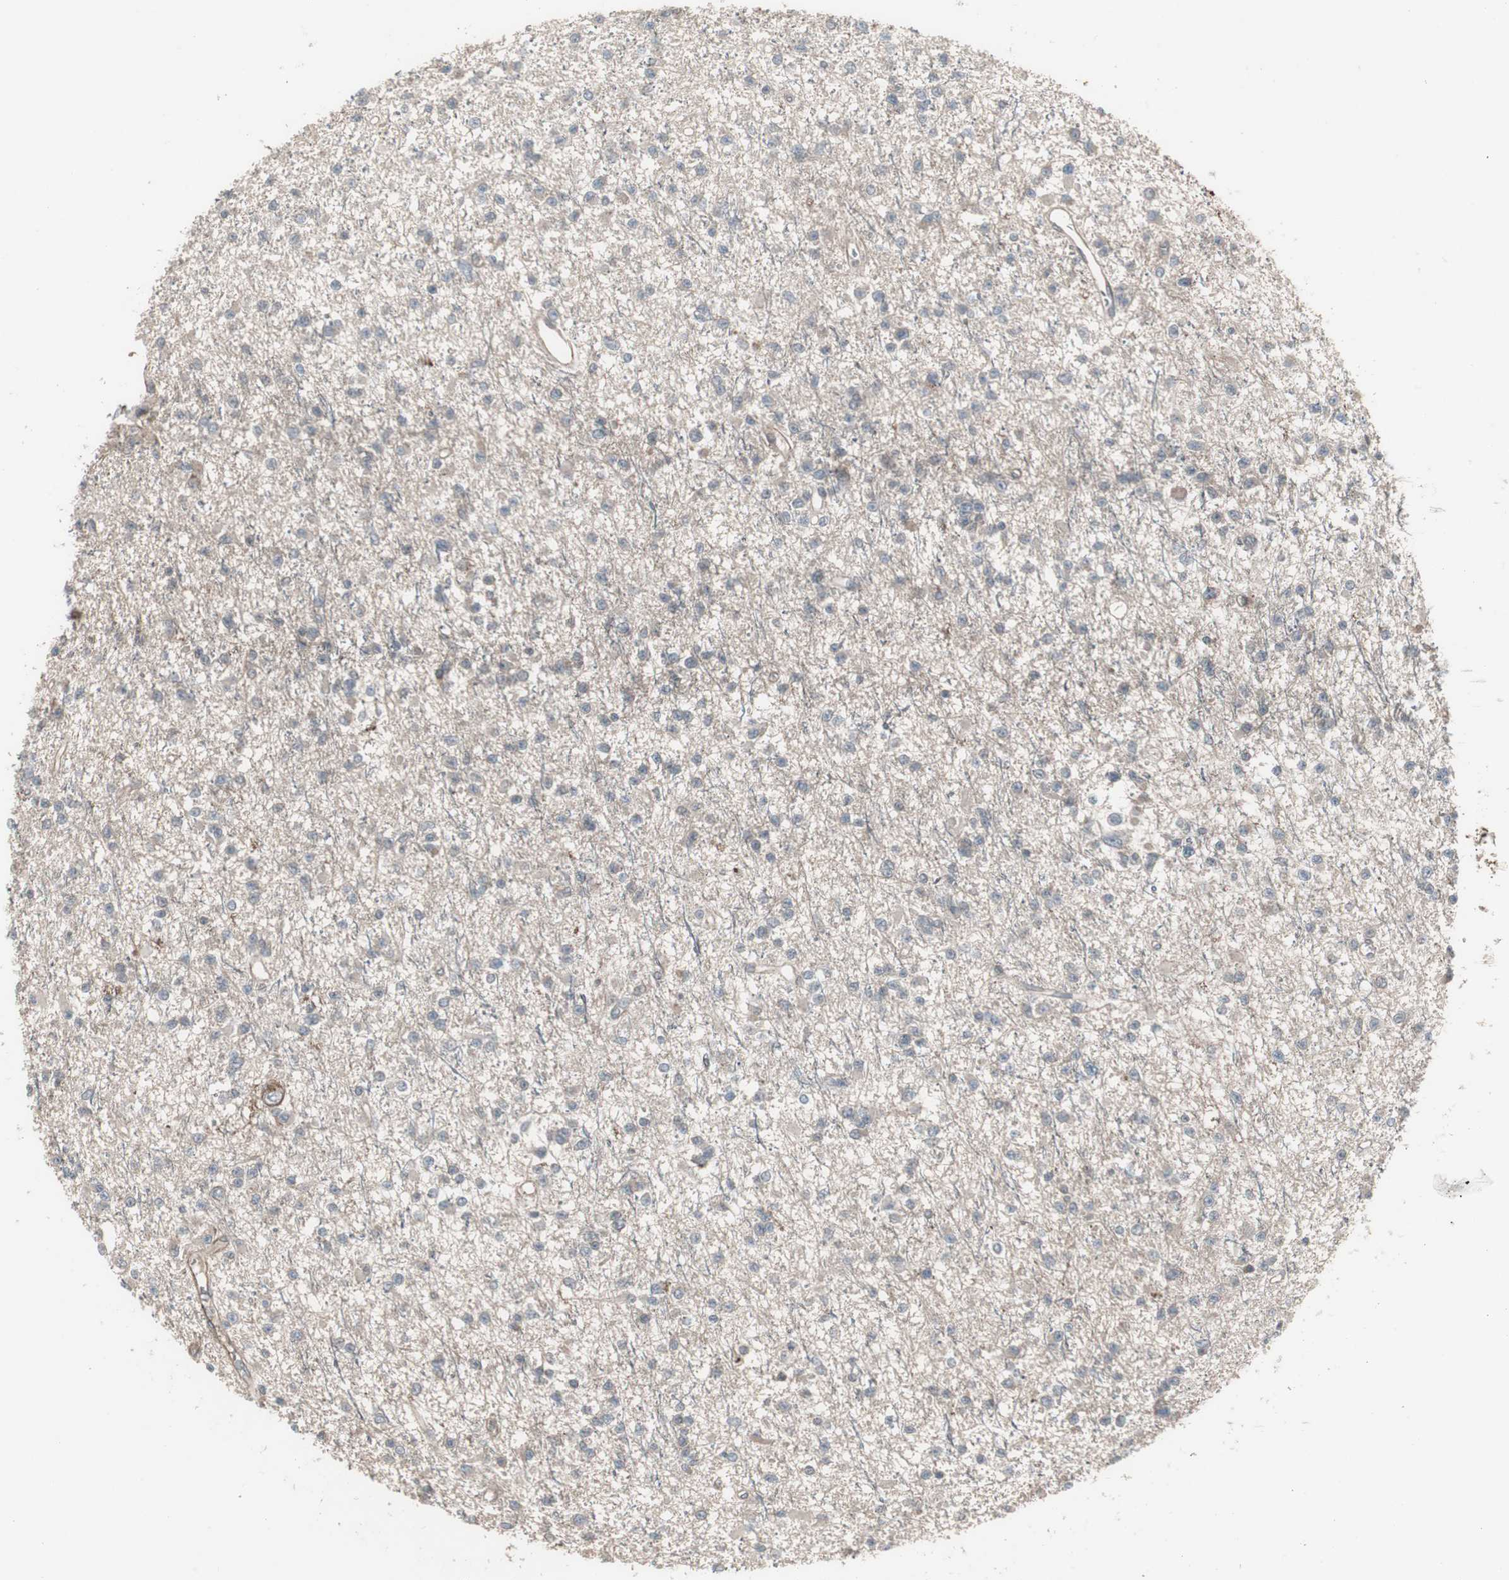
{"staining": {"intensity": "negative", "quantity": "none", "location": "none"}, "tissue": "glioma", "cell_type": "Tumor cells", "image_type": "cancer", "snomed": [{"axis": "morphology", "description": "Glioma, malignant, Low grade"}, {"axis": "topography", "description": "Brain"}], "caption": "This is an immunohistochemistry micrograph of human malignant low-grade glioma. There is no positivity in tumor cells.", "gene": "SSTR2", "patient": {"sex": "female", "age": 22}}